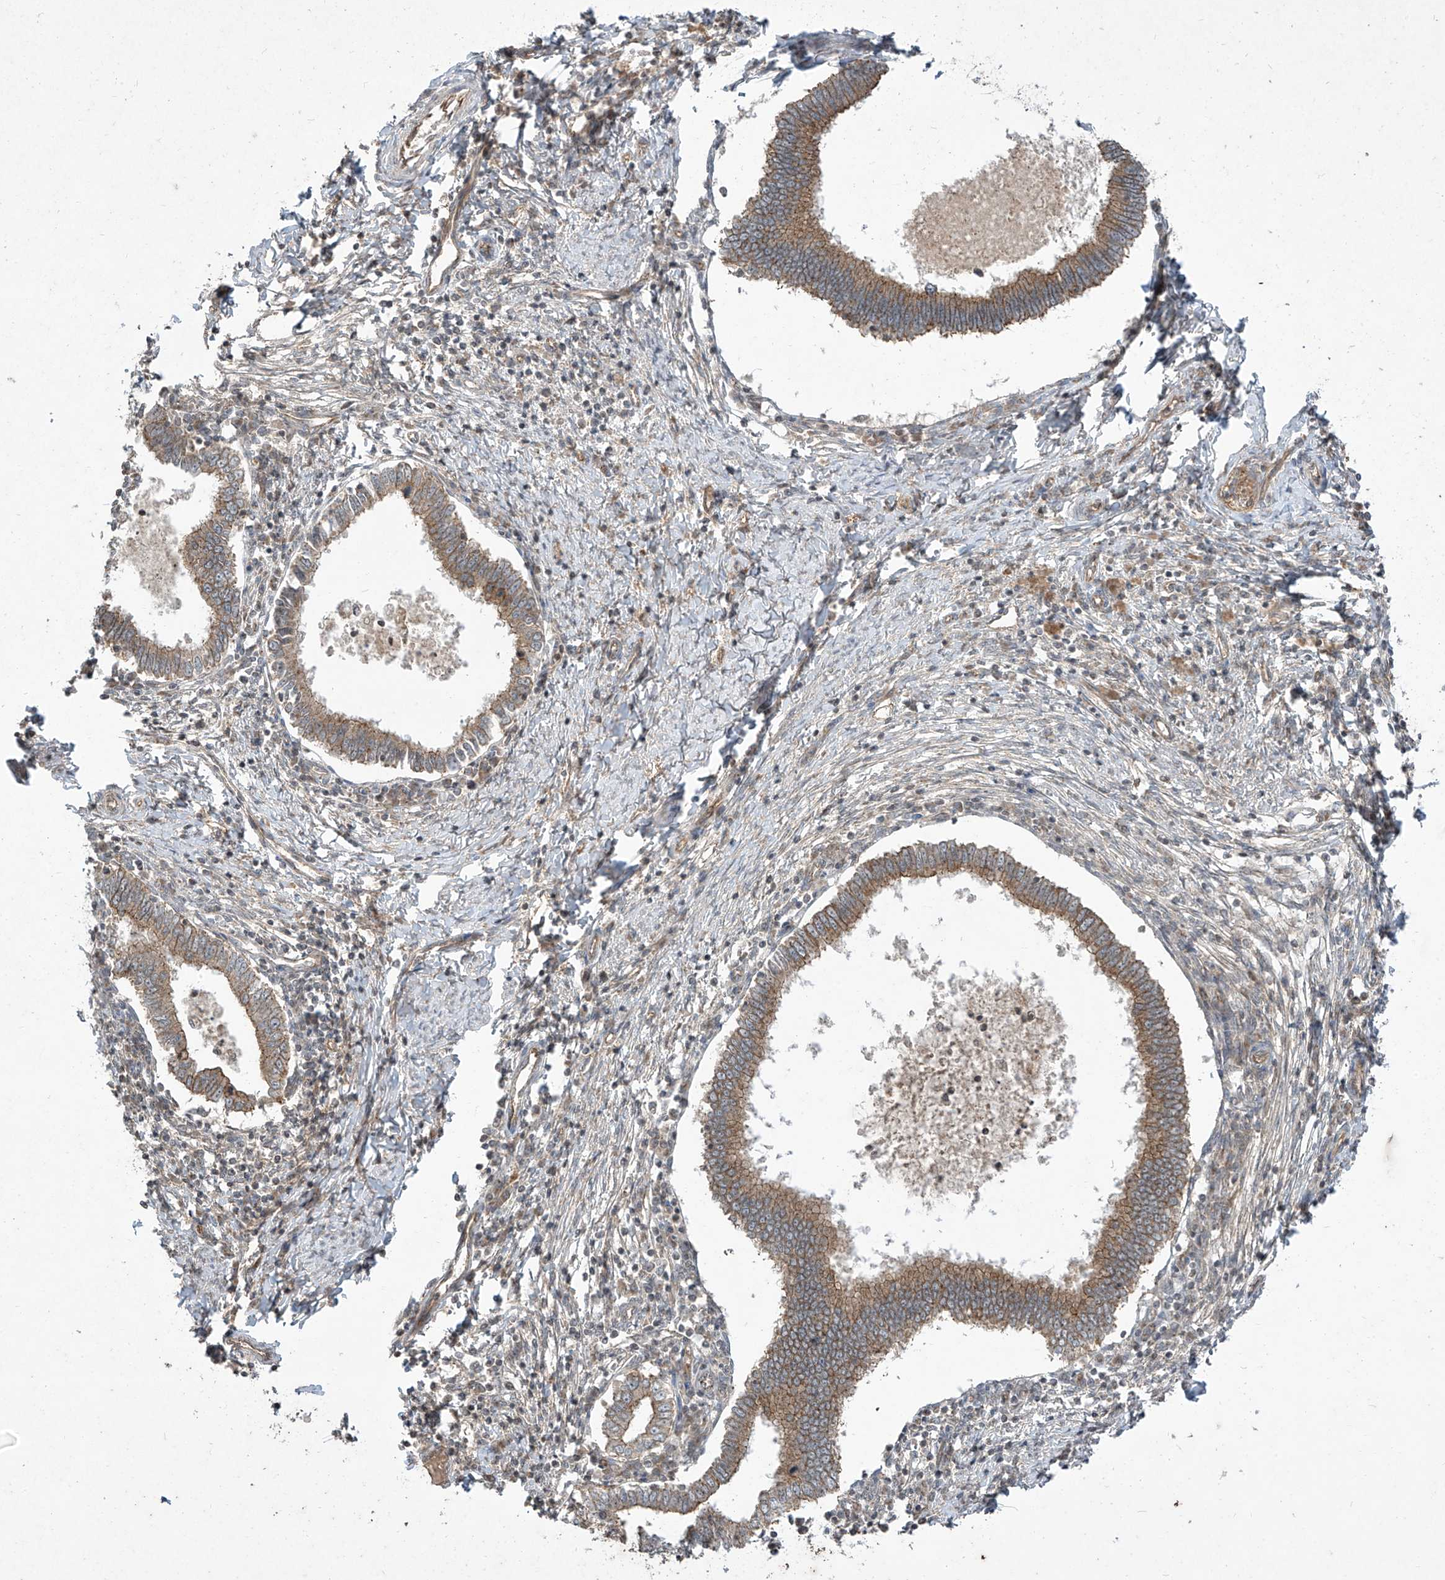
{"staining": {"intensity": "moderate", "quantity": ">75%", "location": "cytoplasmic/membranous"}, "tissue": "cervical cancer", "cell_type": "Tumor cells", "image_type": "cancer", "snomed": [{"axis": "morphology", "description": "Adenocarcinoma, NOS"}, {"axis": "topography", "description": "Cervix"}], "caption": "Approximately >75% of tumor cells in human cervical cancer reveal moderate cytoplasmic/membranous protein positivity as visualized by brown immunohistochemical staining.", "gene": "MATN2", "patient": {"sex": "female", "age": 36}}